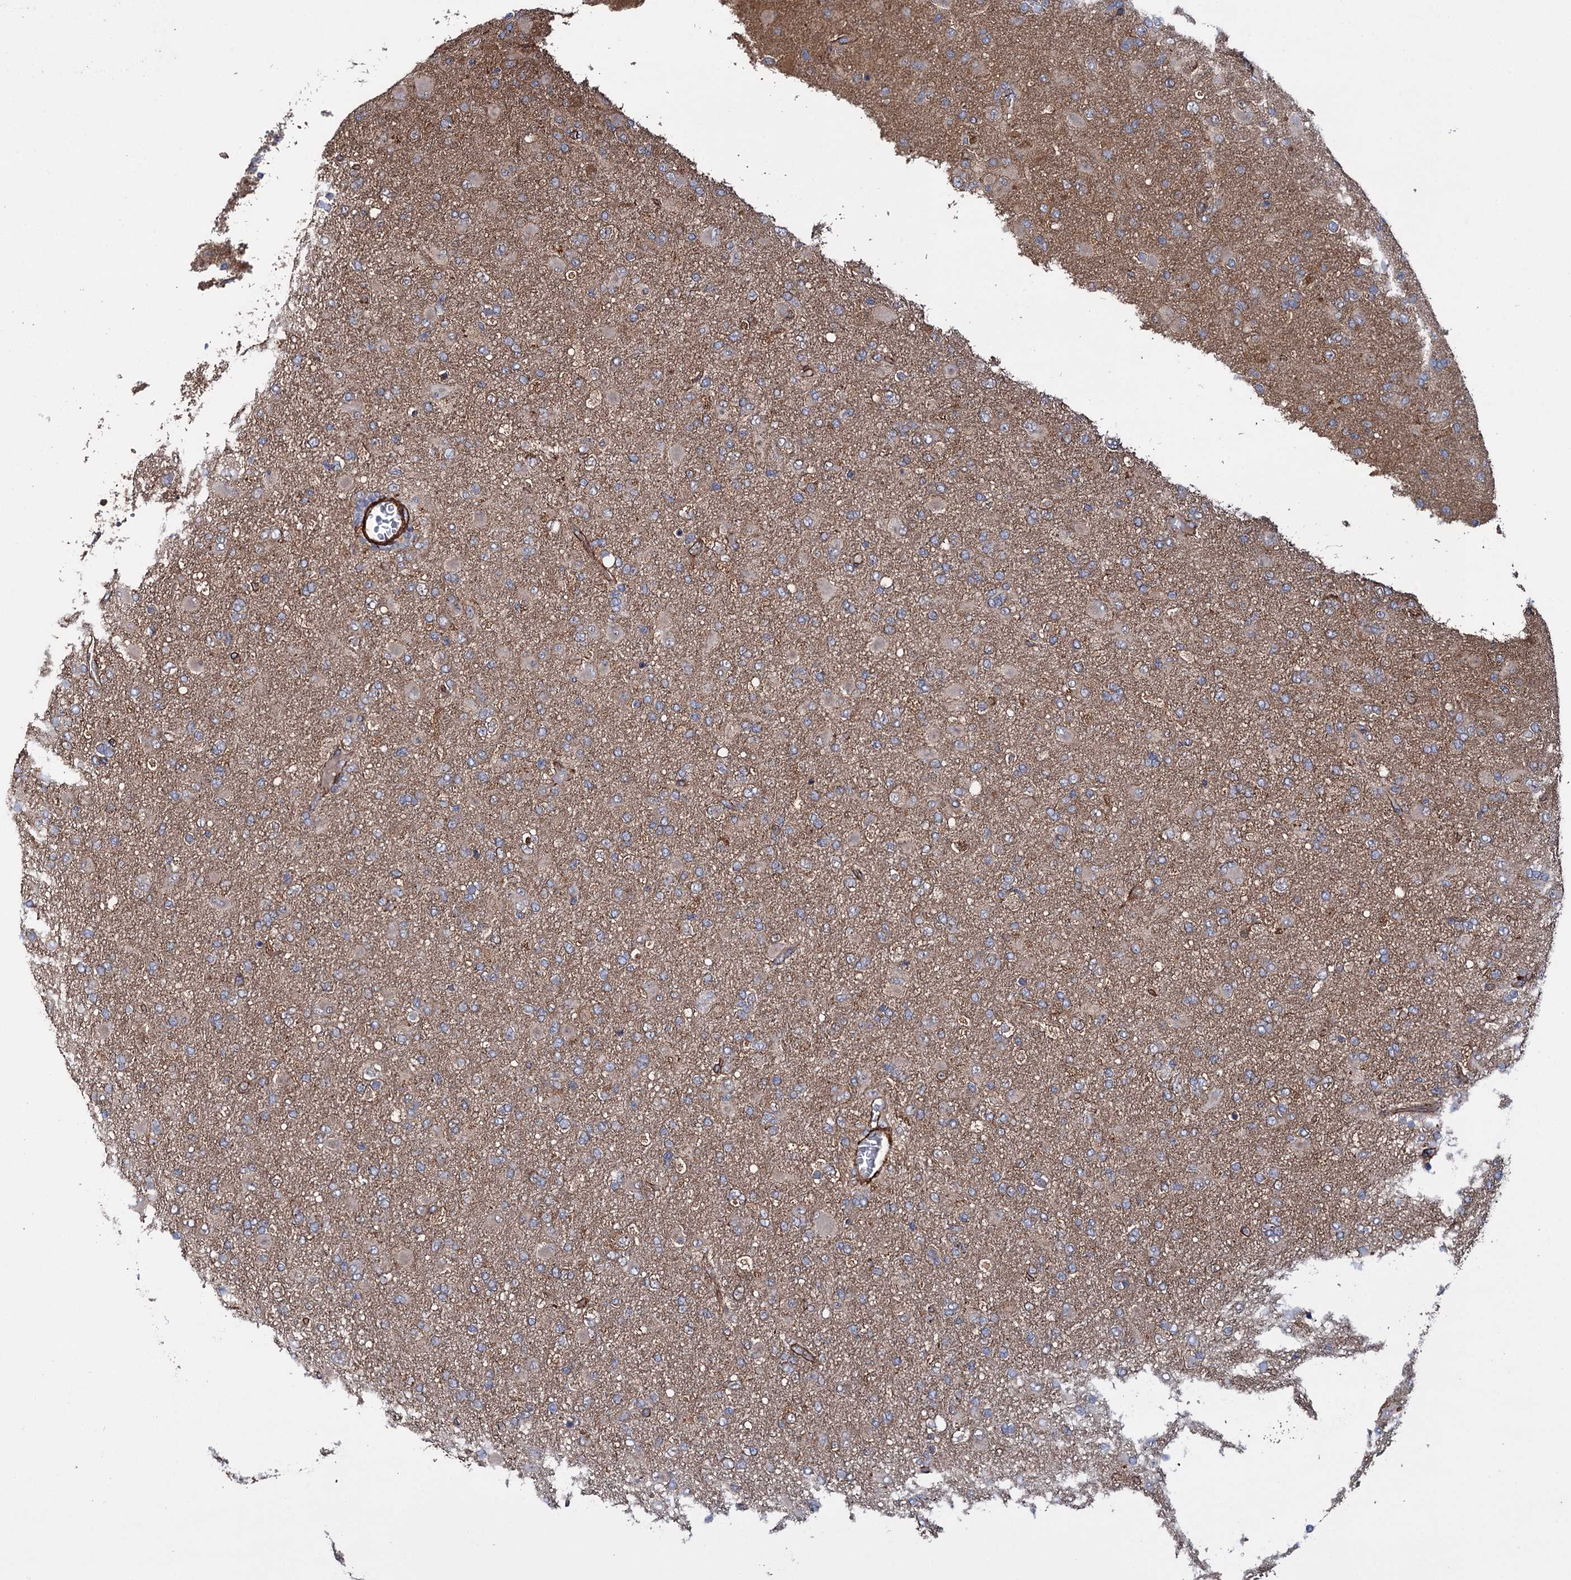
{"staining": {"intensity": "moderate", "quantity": "<25%", "location": "cytoplasmic/membranous"}, "tissue": "glioma", "cell_type": "Tumor cells", "image_type": "cancer", "snomed": [{"axis": "morphology", "description": "Glioma, malignant, Low grade"}, {"axis": "topography", "description": "Brain"}], "caption": "Immunohistochemistry (IHC) of low-grade glioma (malignant) reveals low levels of moderate cytoplasmic/membranous positivity in approximately <25% of tumor cells.", "gene": "SPATS2", "patient": {"sex": "male", "age": 65}}